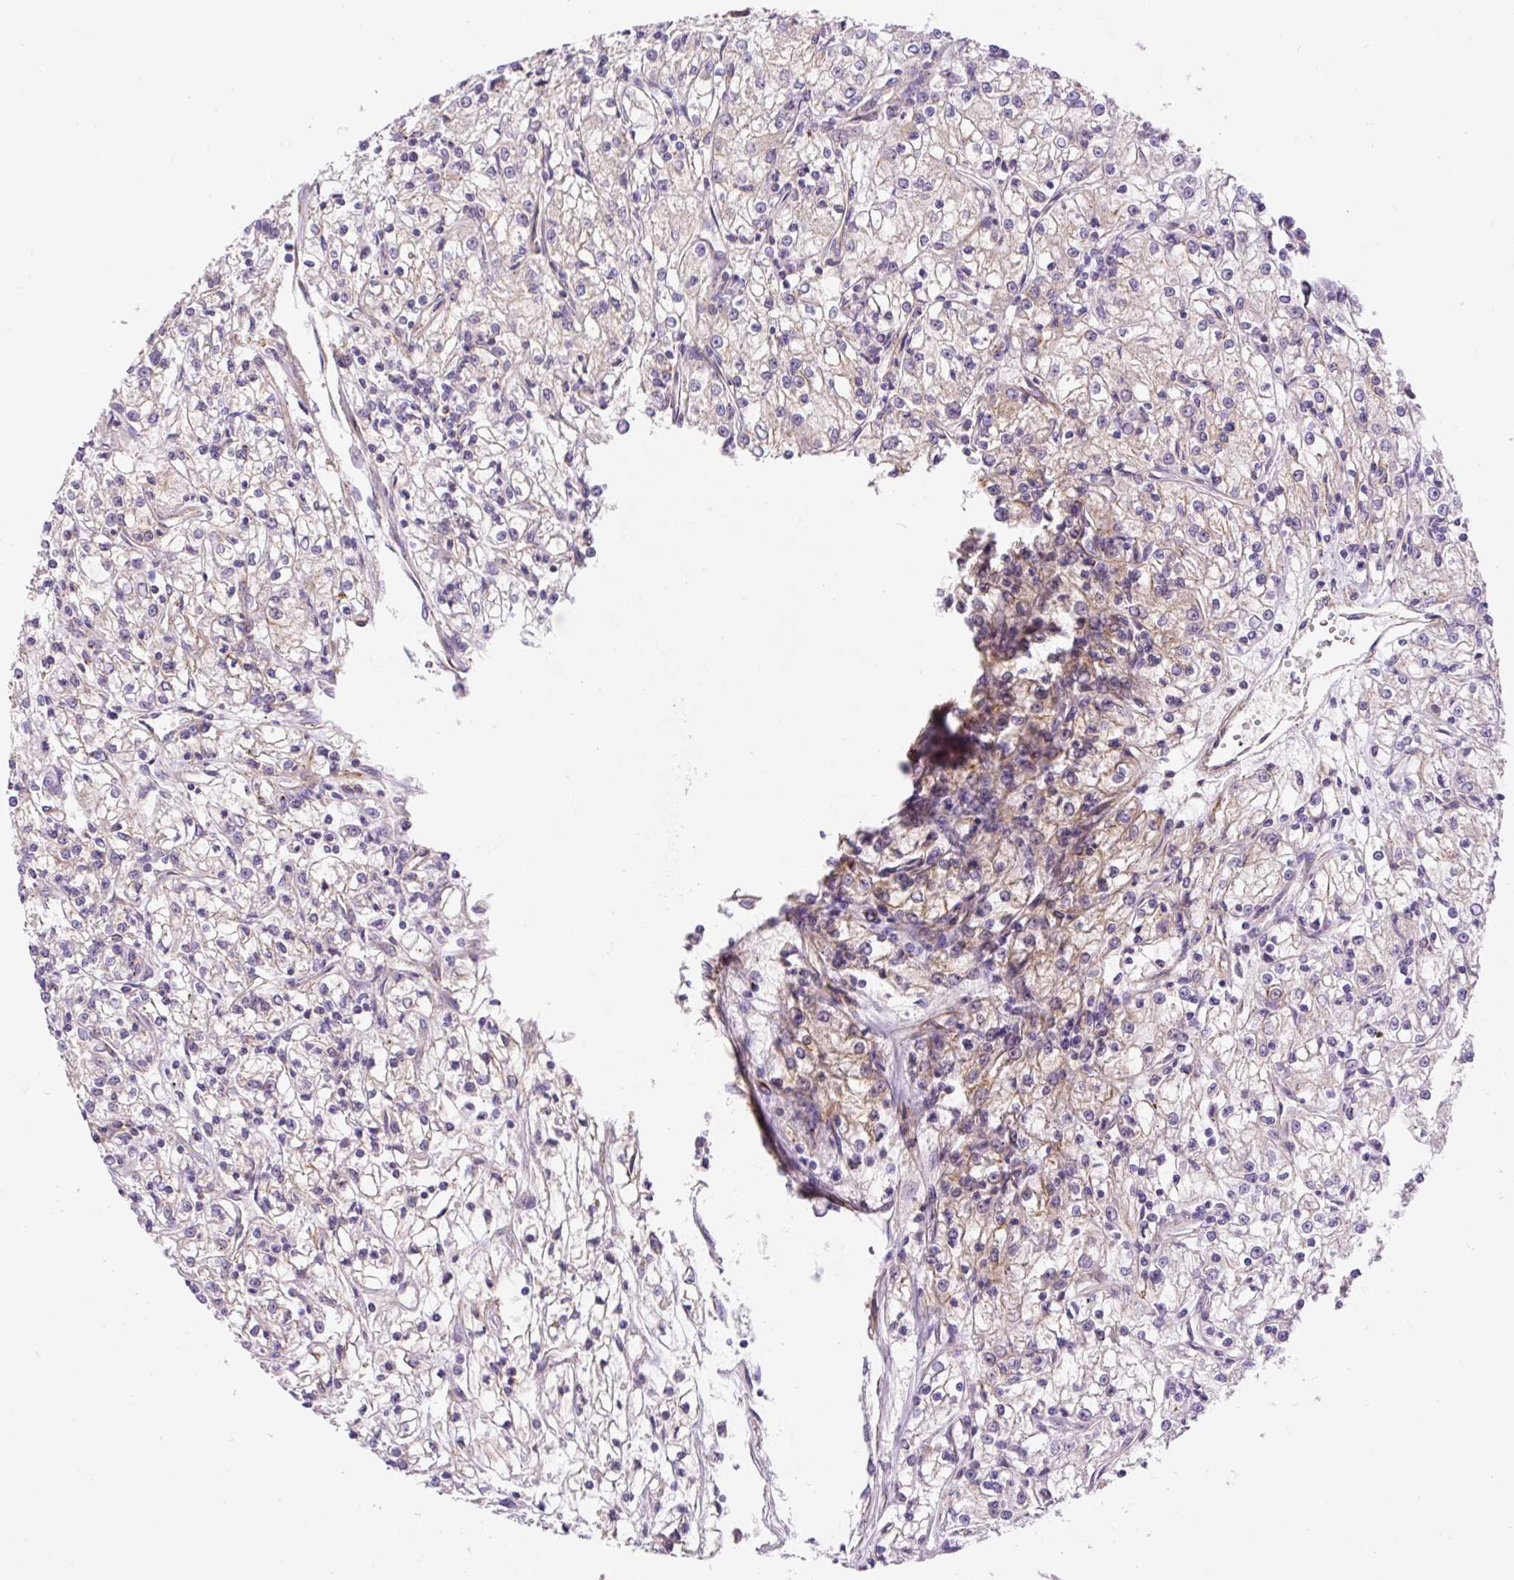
{"staining": {"intensity": "weak", "quantity": "25%-75%", "location": "cytoplasmic/membranous"}, "tissue": "renal cancer", "cell_type": "Tumor cells", "image_type": "cancer", "snomed": [{"axis": "morphology", "description": "Adenocarcinoma, NOS"}, {"axis": "topography", "description": "Kidney"}], "caption": "Human renal cancer (adenocarcinoma) stained for a protein (brown) demonstrates weak cytoplasmic/membranous positive staining in about 25%-75% of tumor cells.", "gene": "RNF170", "patient": {"sex": "female", "age": 59}}